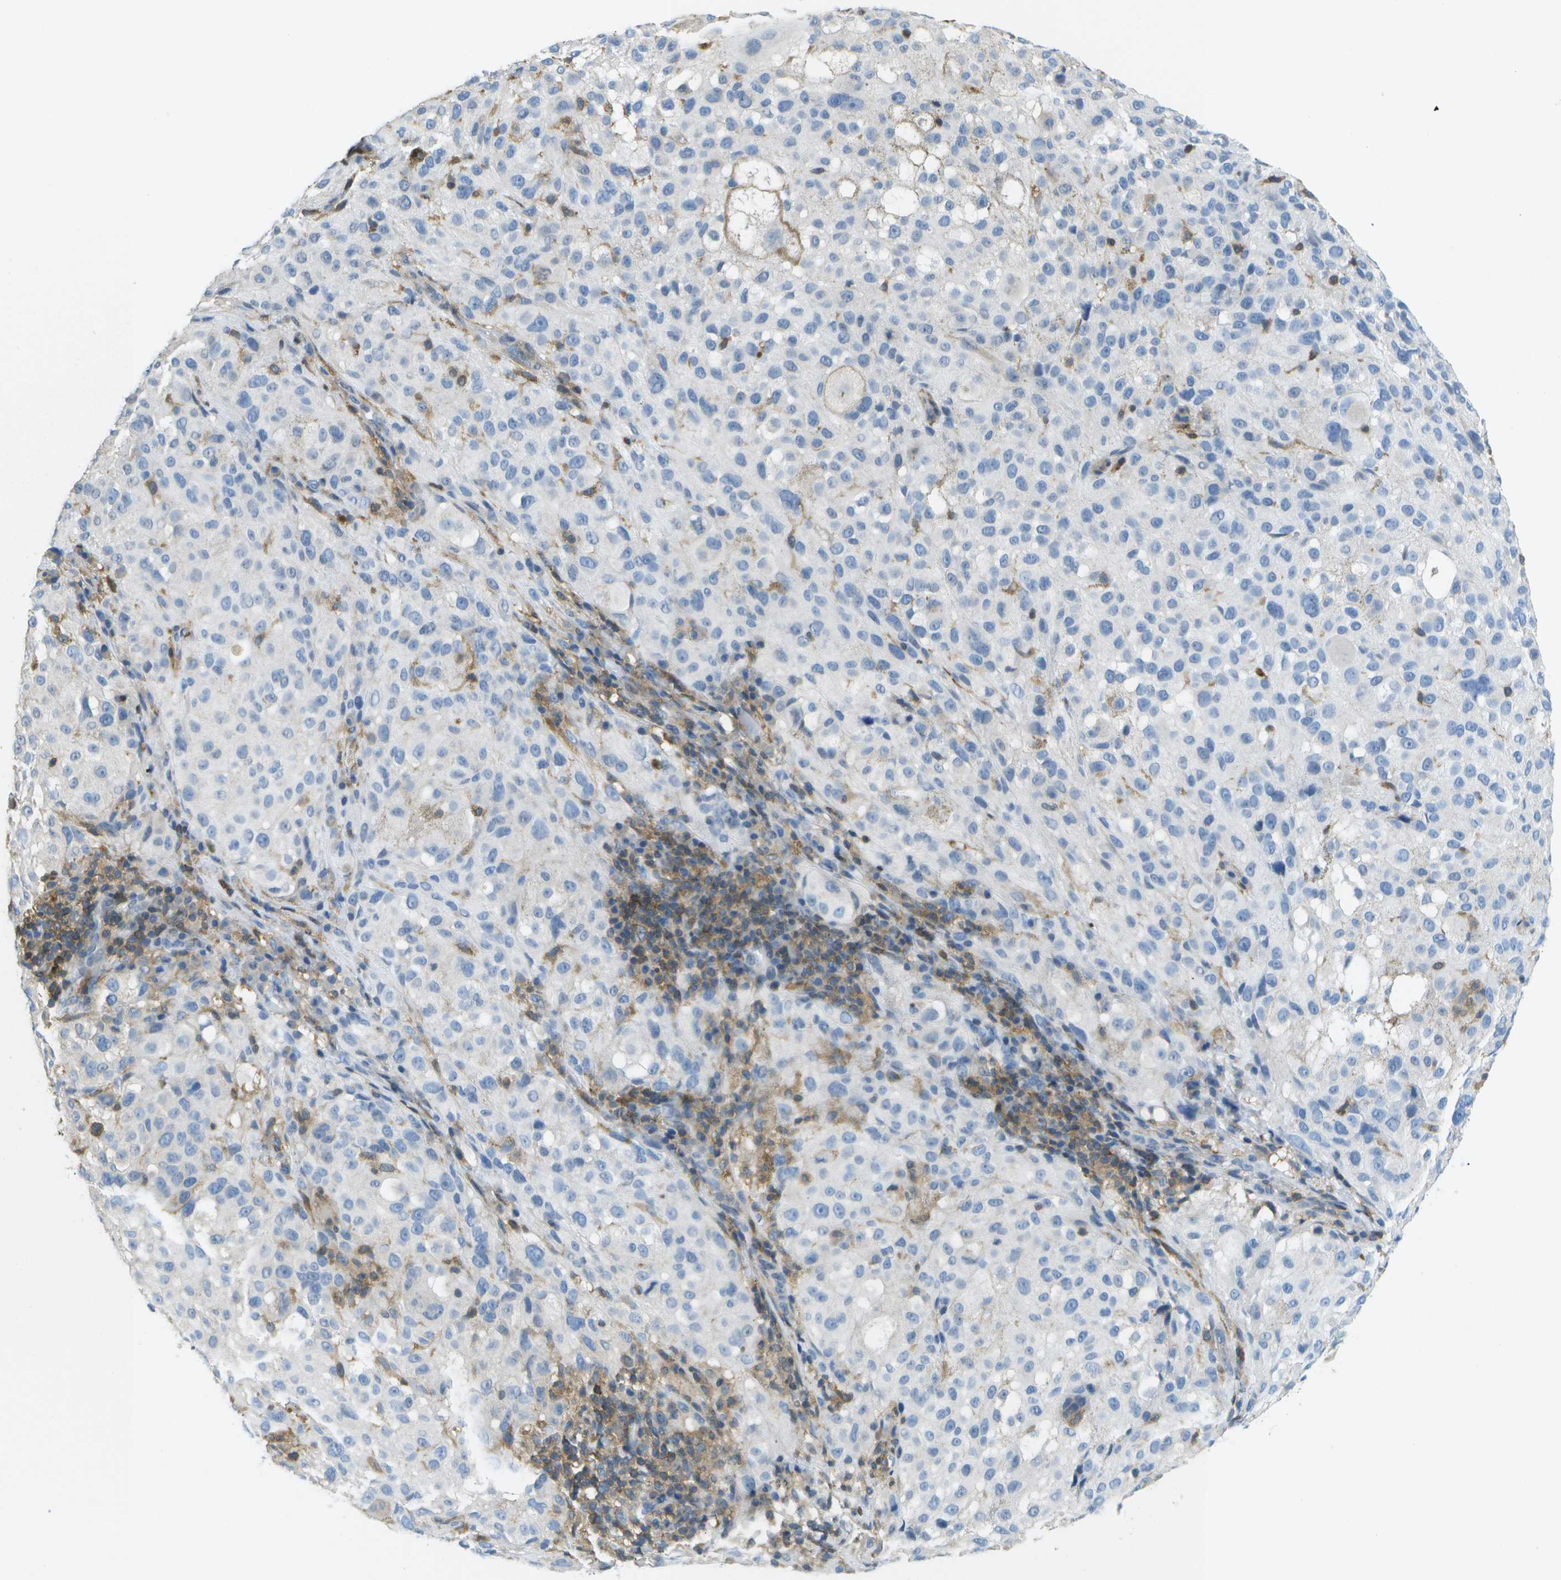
{"staining": {"intensity": "negative", "quantity": "none", "location": "none"}, "tissue": "melanoma", "cell_type": "Tumor cells", "image_type": "cancer", "snomed": [{"axis": "morphology", "description": "Necrosis, NOS"}, {"axis": "morphology", "description": "Malignant melanoma, NOS"}, {"axis": "topography", "description": "Skin"}], "caption": "Melanoma was stained to show a protein in brown. There is no significant expression in tumor cells. (DAB (3,3'-diaminobenzidine) IHC with hematoxylin counter stain).", "gene": "RCSD1", "patient": {"sex": "female", "age": 87}}